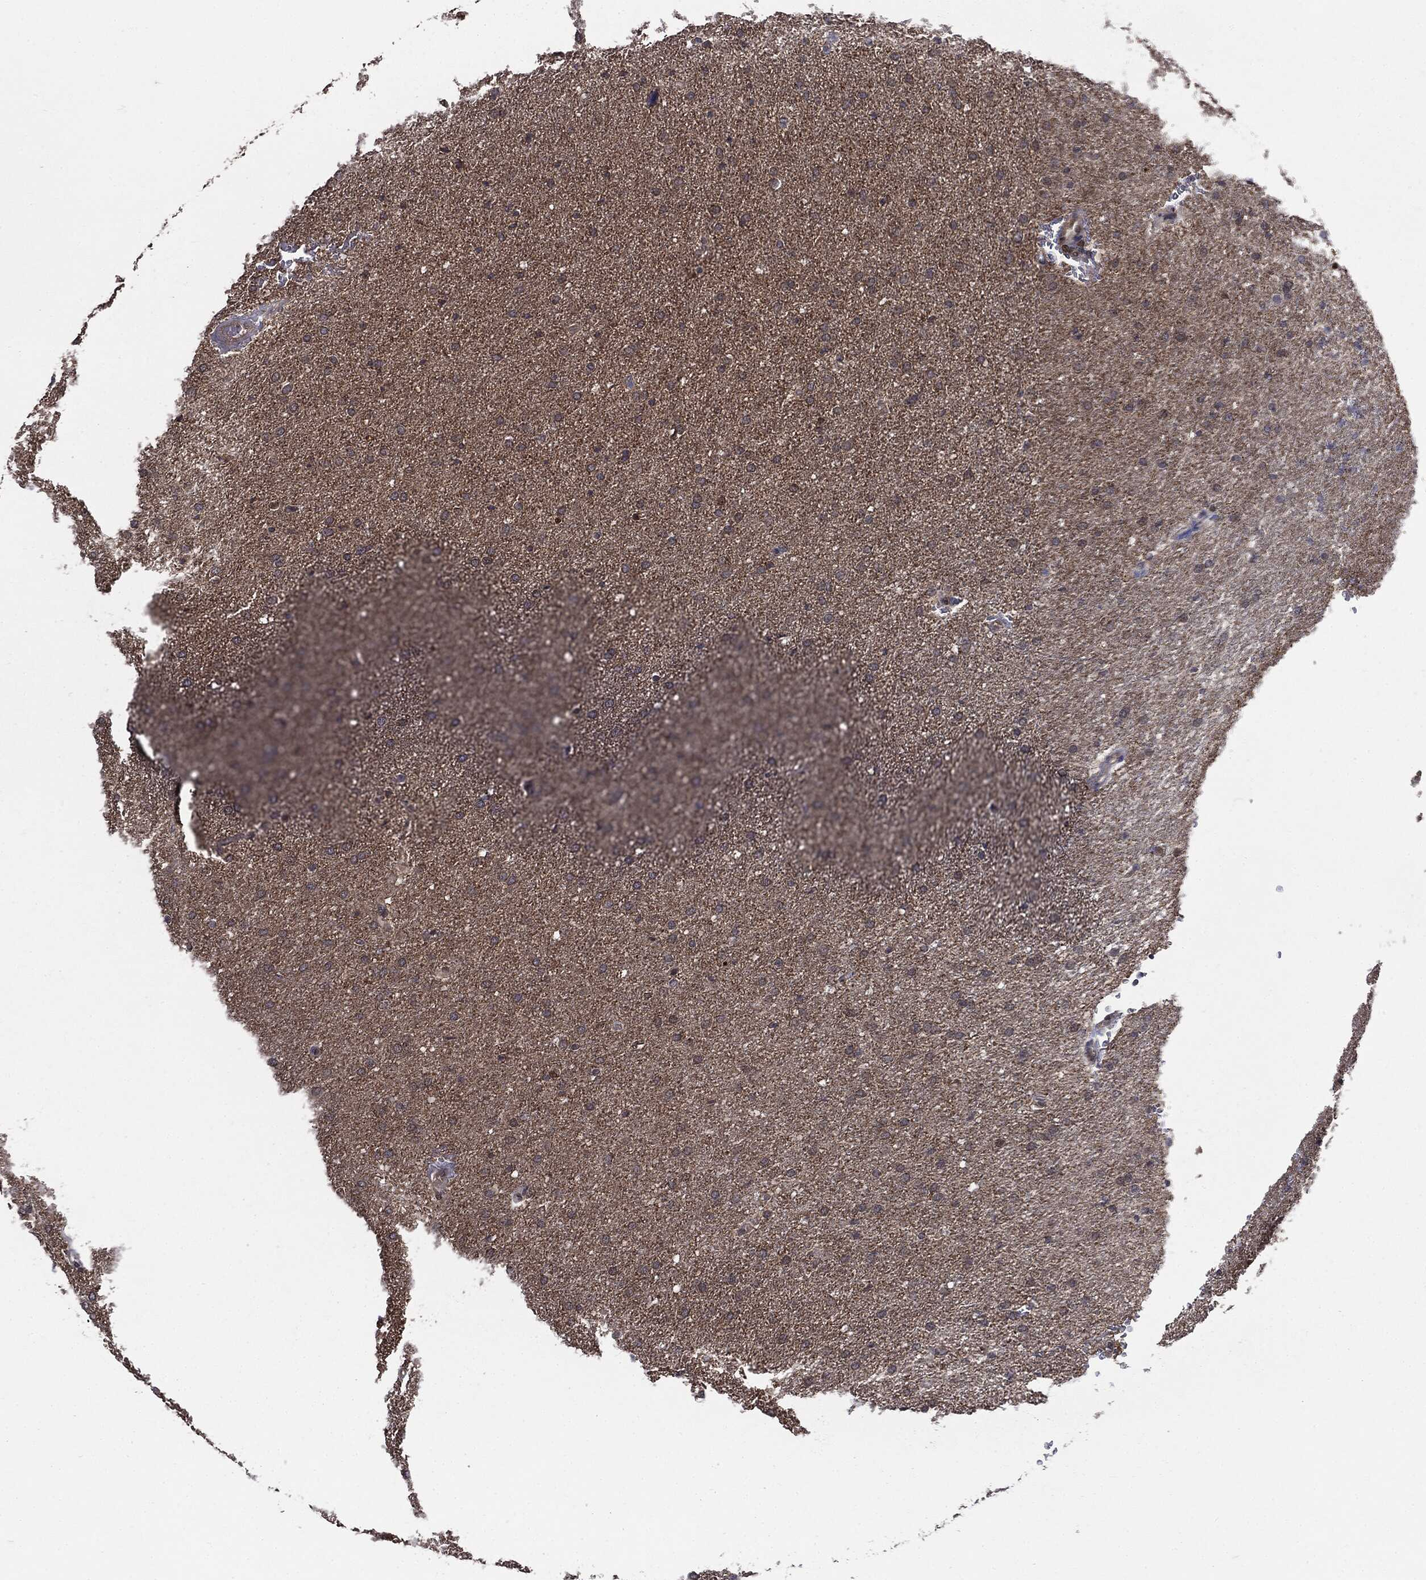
{"staining": {"intensity": "negative", "quantity": "none", "location": "none"}, "tissue": "glioma", "cell_type": "Tumor cells", "image_type": "cancer", "snomed": [{"axis": "morphology", "description": "Glioma, malignant, Low grade"}, {"axis": "topography", "description": "Brain"}], "caption": "Immunohistochemistry (IHC) photomicrograph of neoplastic tissue: human glioma stained with DAB (3,3'-diaminobenzidine) shows no significant protein expression in tumor cells. (DAB (3,3'-diaminobenzidine) IHC visualized using brightfield microscopy, high magnification).", "gene": "GPI", "patient": {"sex": "female", "age": 37}}